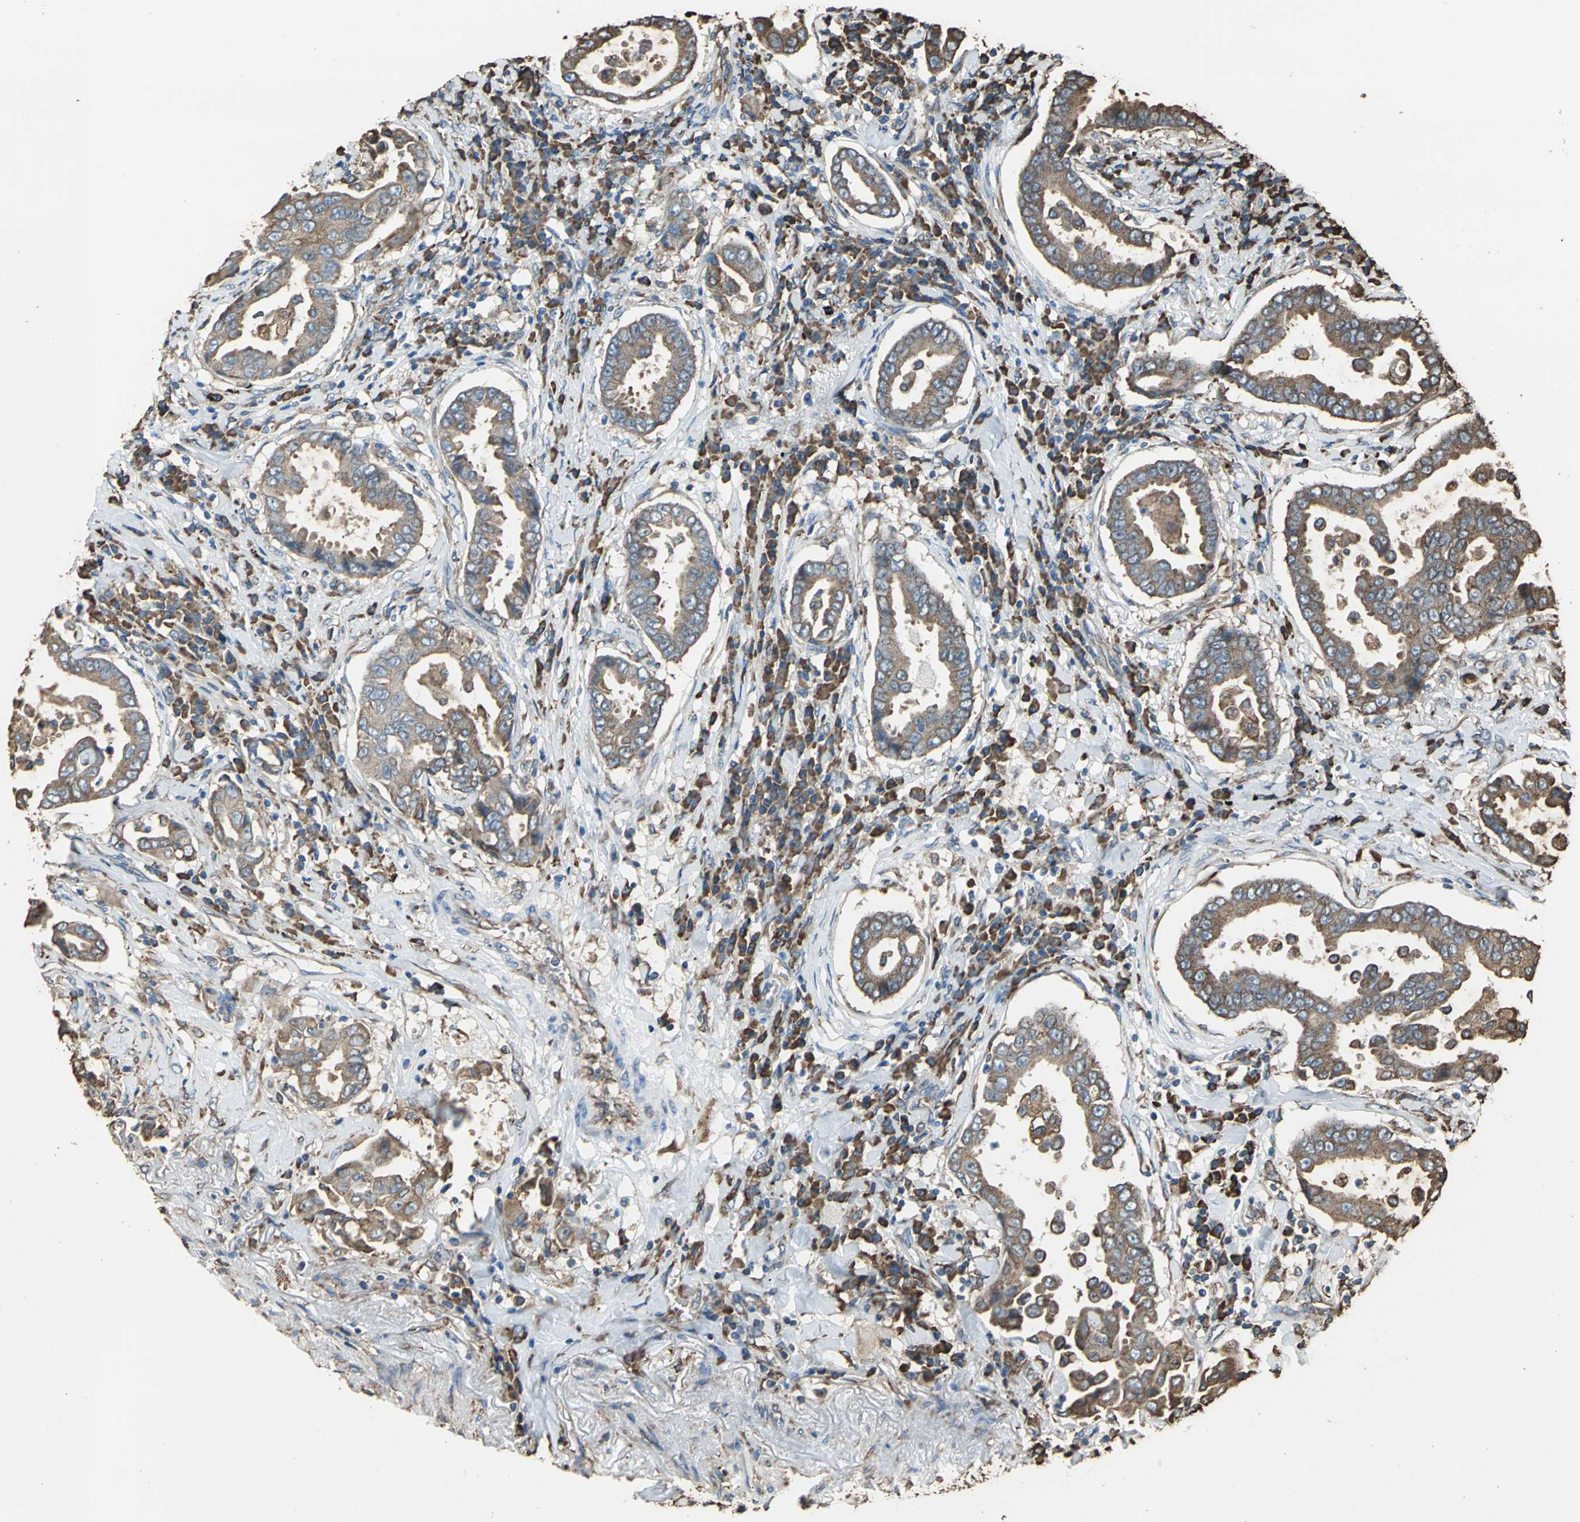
{"staining": {"intensity": "strong", "quantity": ">75%", "location": "cytoplasmic/membranous"}, "tissue": "lung cancer", "cell_type": "Tumor cells", "image_type": "cancer", "snomed": [{"axis": "morphology", "description": "Normal tissue, NOS"}, {"axis": "morphology", "description": "Inflammation, NOS"}, {"axis": "morphology", "description": "Adenocarcinoma, NOS"}, {"axis": "topography", "description": "Lung"}], "caption": "Strong cytoplasmic/membranous expression for a protein is appreciated in approximately >75% of tumor cells of adenocarcinoma (lung) using immunohistochemistry.", "gene": "GPANK1", "patient": {"sex": "female", "age": 64}}